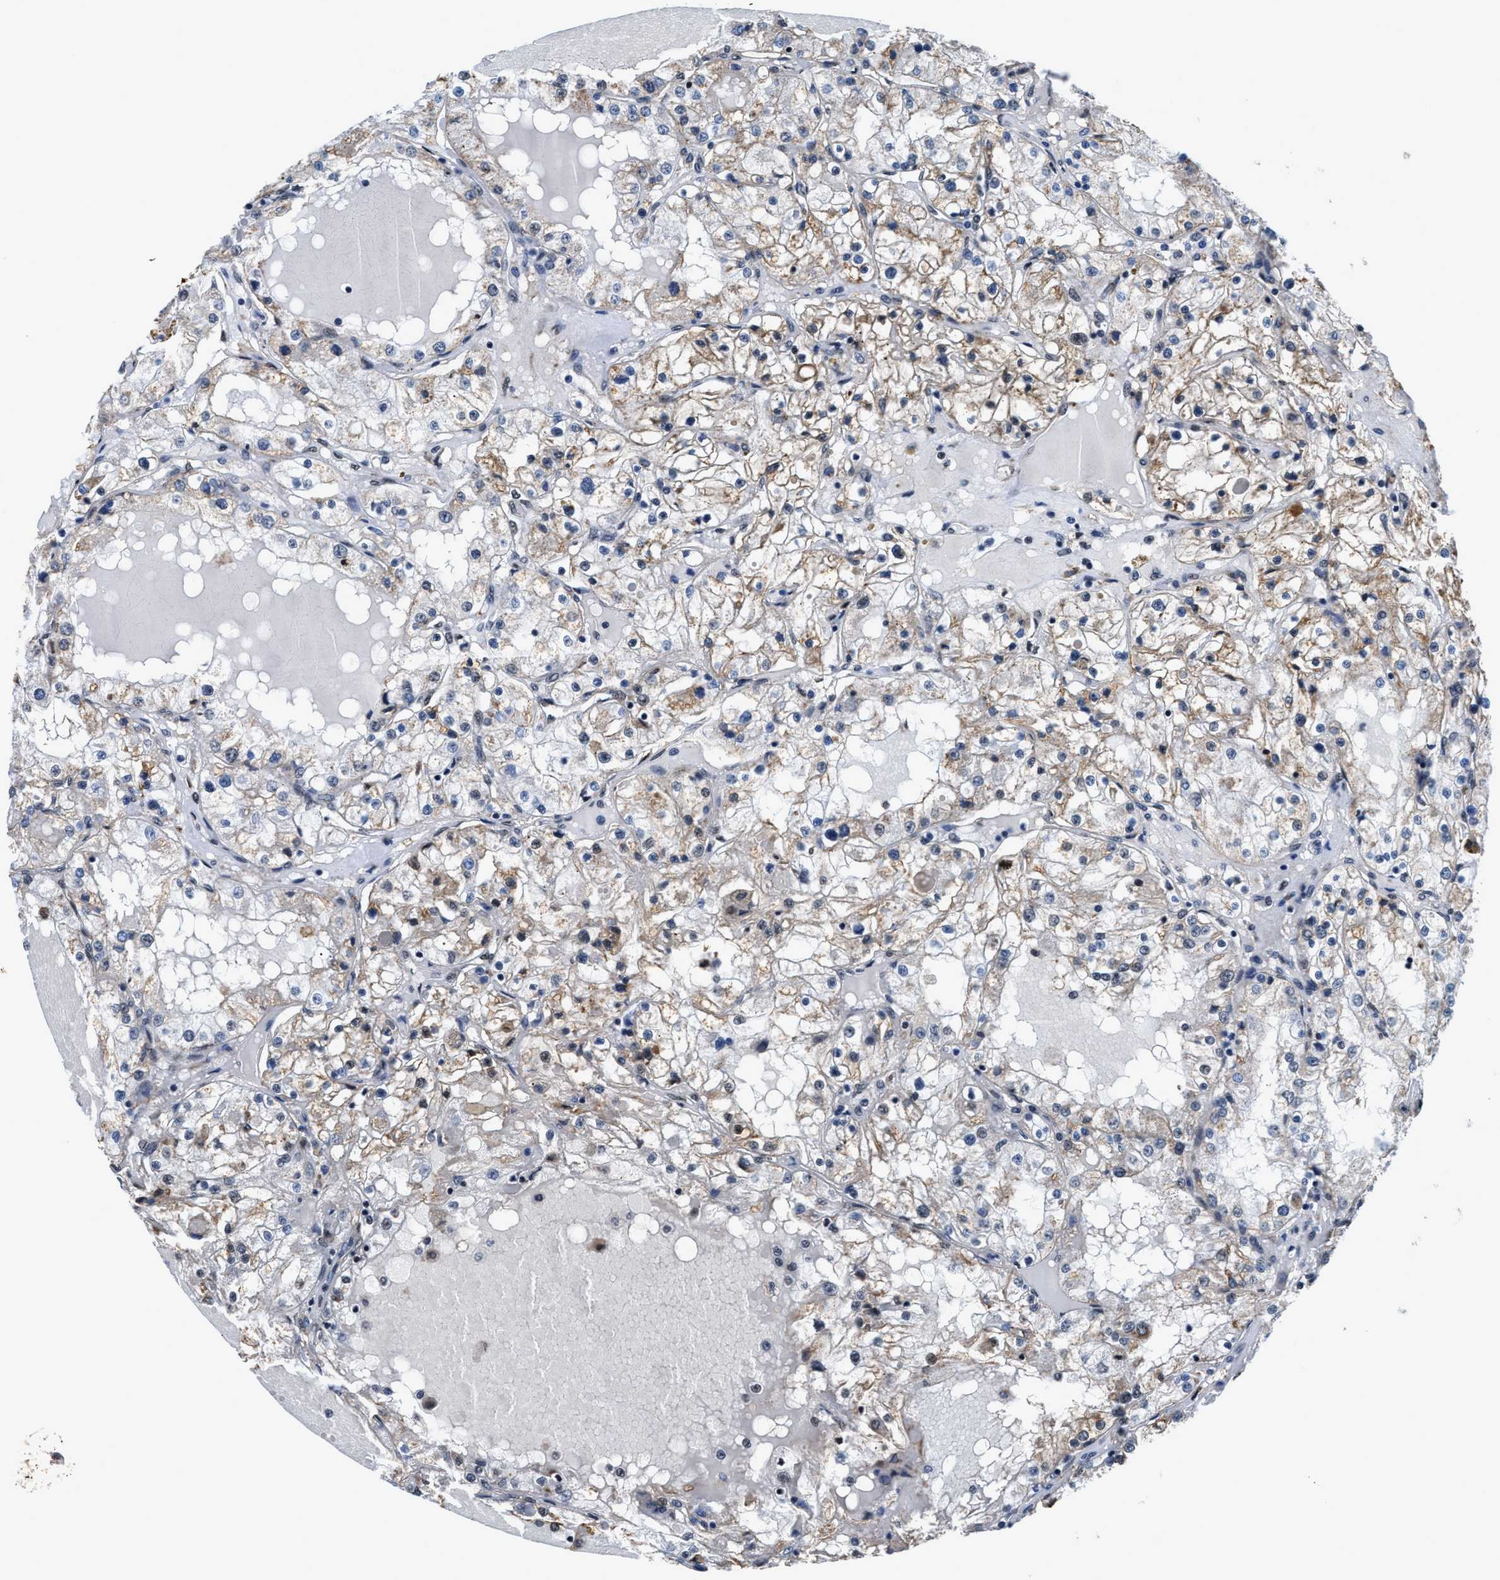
{"staining": {"intensity": "moderate", "quantity": "<25%", "location": "cytoplasmic/membranous"}, "tissue": "renal cancer", "cell_type": "Tumor cells", "image_type": "cancer", "snomed": [{"axis": "morphology", "description": "Adenocarcinoma, NOS"}, {"axis": "topography", "description": "Kidney"}], "caption": "A brown stain highlights moderate cytoplasmic/membranous staining of a protein in adenocarcinoma (renal) tumor cells.", "gene": "HNRNPH2", "patient": {"sex": "male", "age": 68}}